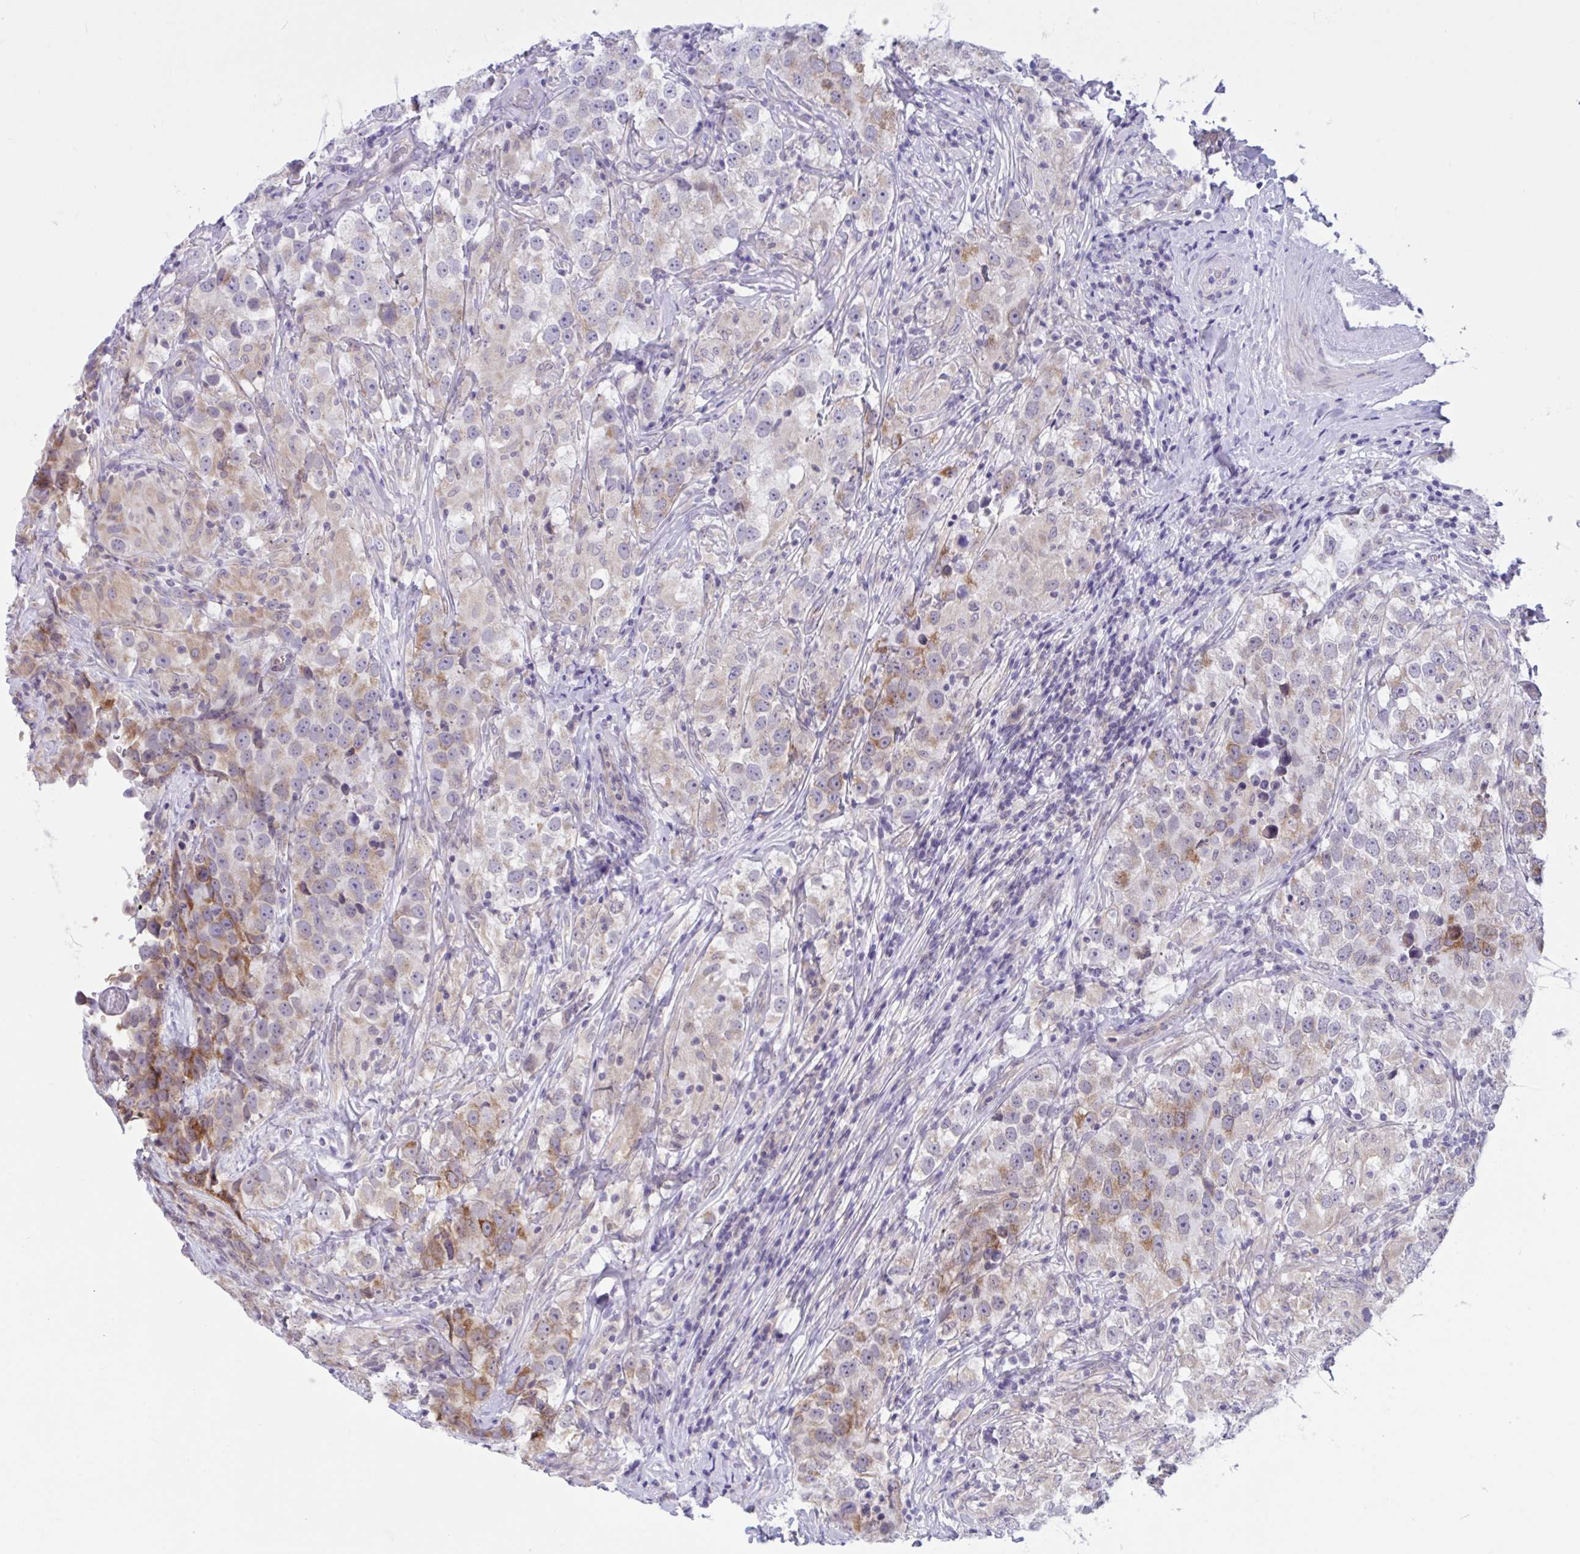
{"staining": {"intensity": "moderate", "quantity": "<25%", "location": "cytoplasmic/membranous"}, "tissue": "testis cancer", "cell_type": "Tumor cells", "image_type": "cancer", "snomed": [{"axis": "morphology", "description": "Seminoma, NOS"}, {"axis": "topography", "description": "Testis"}], "caption": "Moderate cytoplasmic/membranous protein positivity is present in about <25% of tumor cells in testis cancer. Immunohistochemistry stains the protein in brown and the nuclei are stained blue.", "gene": "CAMLG", "patient": {"sex": "male", "age": 46}}